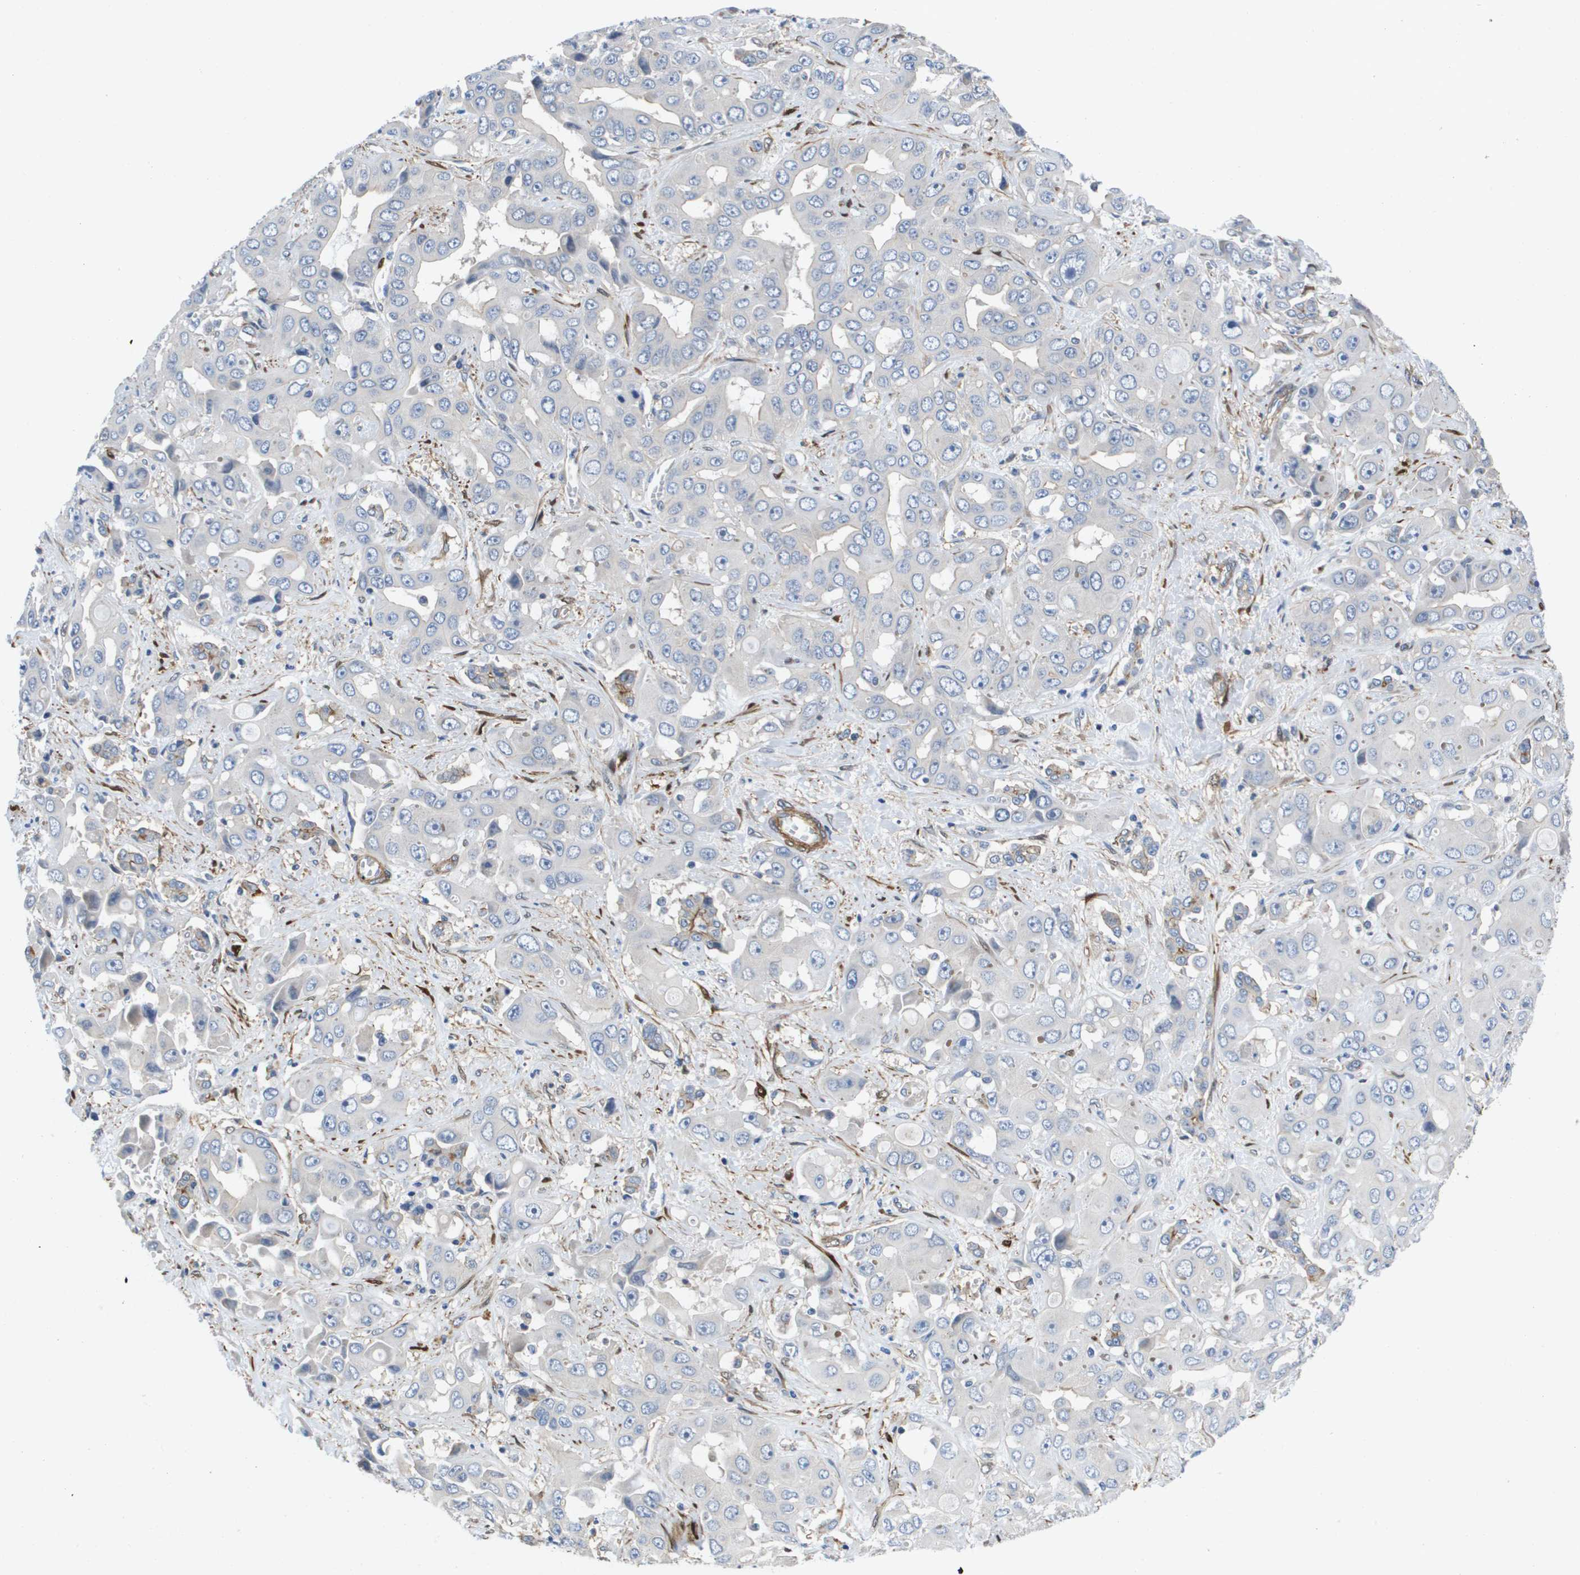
{"staining": {"intensity": "negative", "quantity": "none", "location": "none"}, "tissue": "liver cancer", "cell_type": "Tumor cells", "image_type": "cancer", "snomed": [{"axis": "morphology", "description": "Cholangiocarcinoma"}, {"axis": "topography", "description": "Liver"}], "caption": "A histopathology image of human cholangiocarcinoma (liver) is negative for staining in tumor cells. (DAB immunohistochemistry (IHC) visualized using brightfield microscopy, high magnification).", "gene": "LPP", "patient": {"sex": "female", "age": 52}}